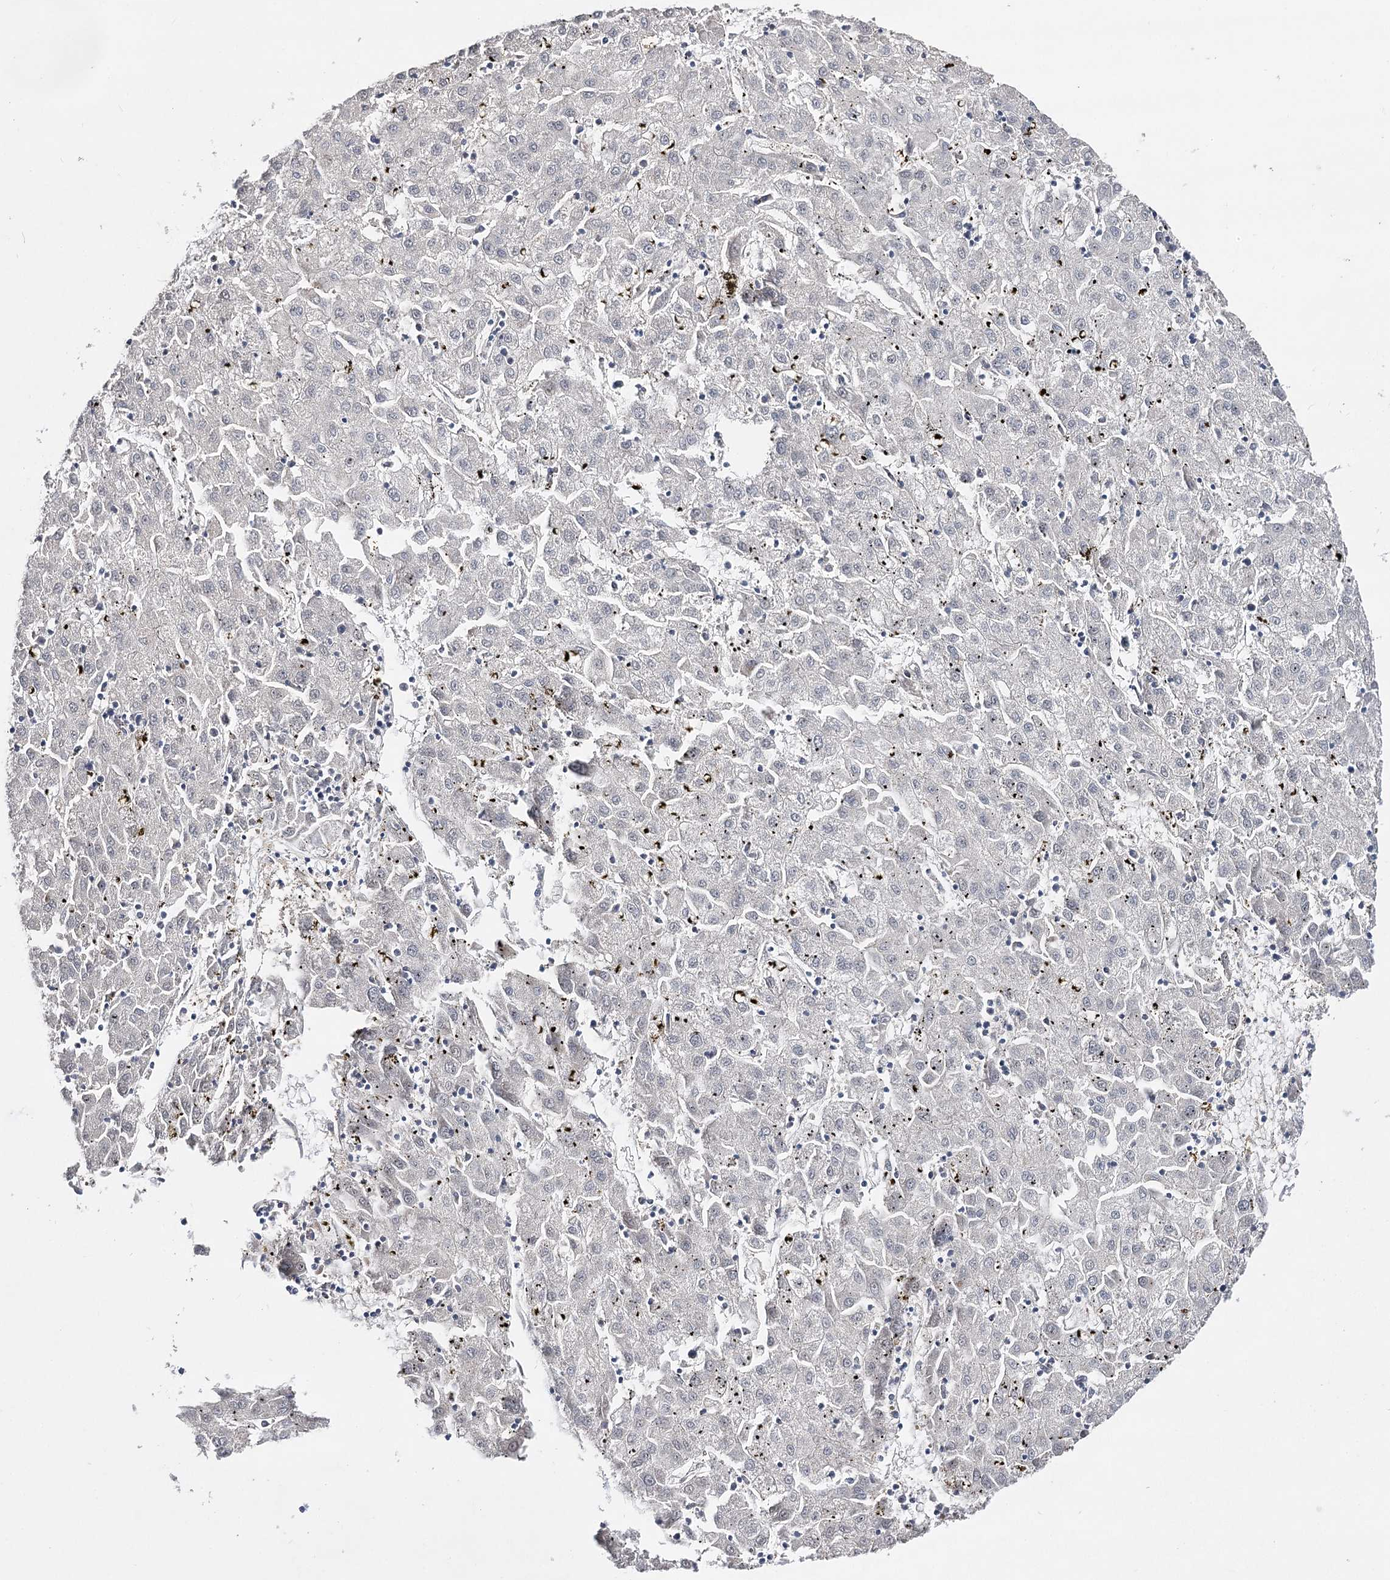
{"staining": {"intensity": "negative", "quantity": "none", "location": "none"}, "tissue": "liver cancer", "cell_type": "Tumor cells", "image_type": "cancer", "snomed": [{"axis": "morphology", "description": "Carcinoma, Hepatocellular, NOS"}, {"axis": "topography", "description": "Liver"}], "caption": "DAB (3,3'-diaminobenzidine) immunohistochemical staining of liver hepatocellular carcinoma exhibits no significant staining in tumor cells.", "gene": "HSD11B2", "patient": {"sex": "male", "age": 72}}